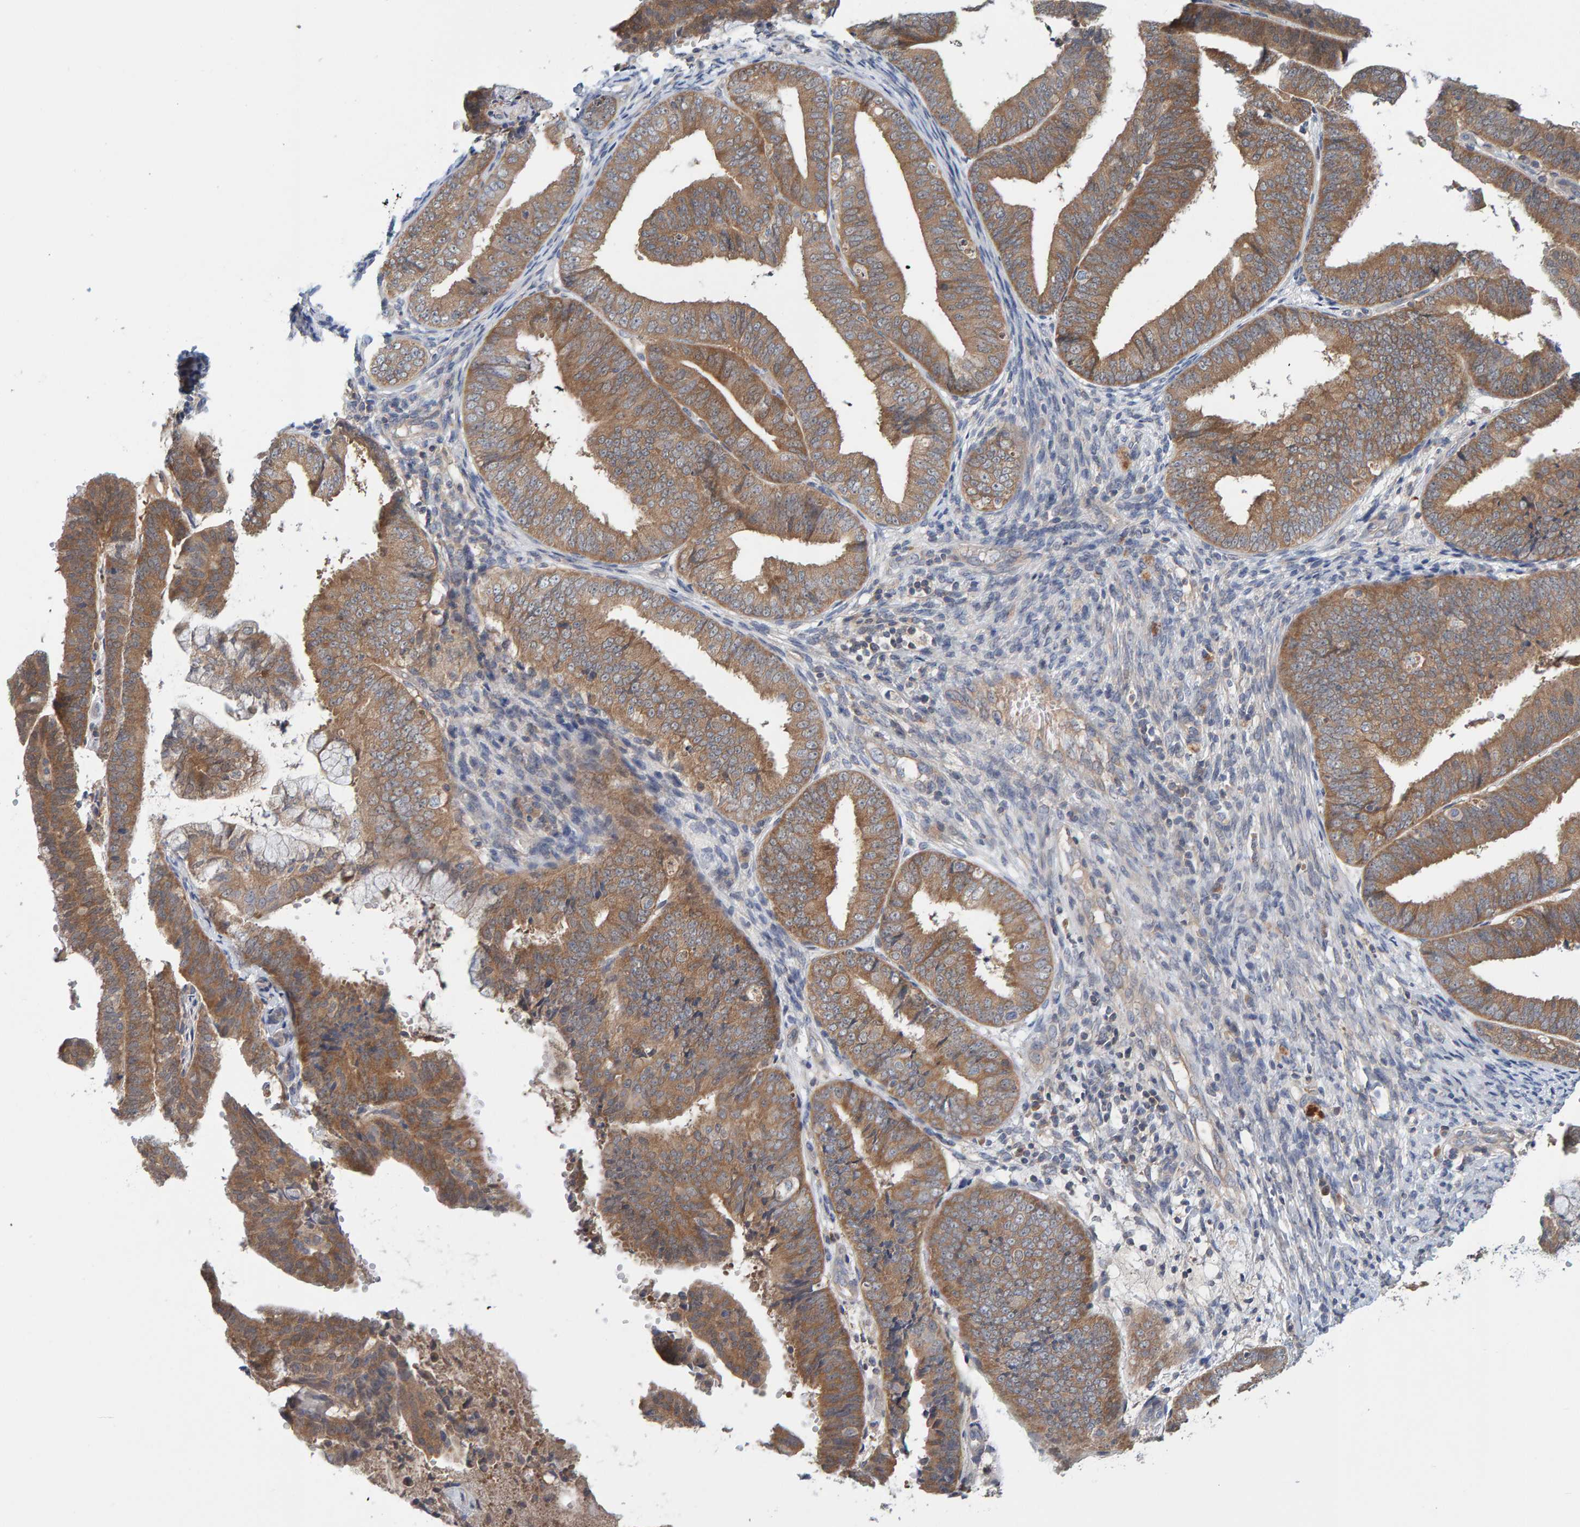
{"staining": {"intensity": "moderate", "quantity": ">75%", "location": "cytoplasmic/membranous"}, "tissue": "endometrial cancer", "cell_type": "Tumor cells", "image_type": "cancer", "snomed": [{"axis": "morphology", "description": "Adenocarcinoma, NOS"}, {"axis": "topography", "description": "Endometrium"}], "caption": "Immunohistochemistry image of human endometrial cancer (adenocarcinoma) stained for a protein (brown), which exhibits medium levels of moderate cytoplasmic/membranous expression in approximately >75% of tumor cells.", "gene": "TATDN1", "patient": {"sex": "female", "age": 63}}